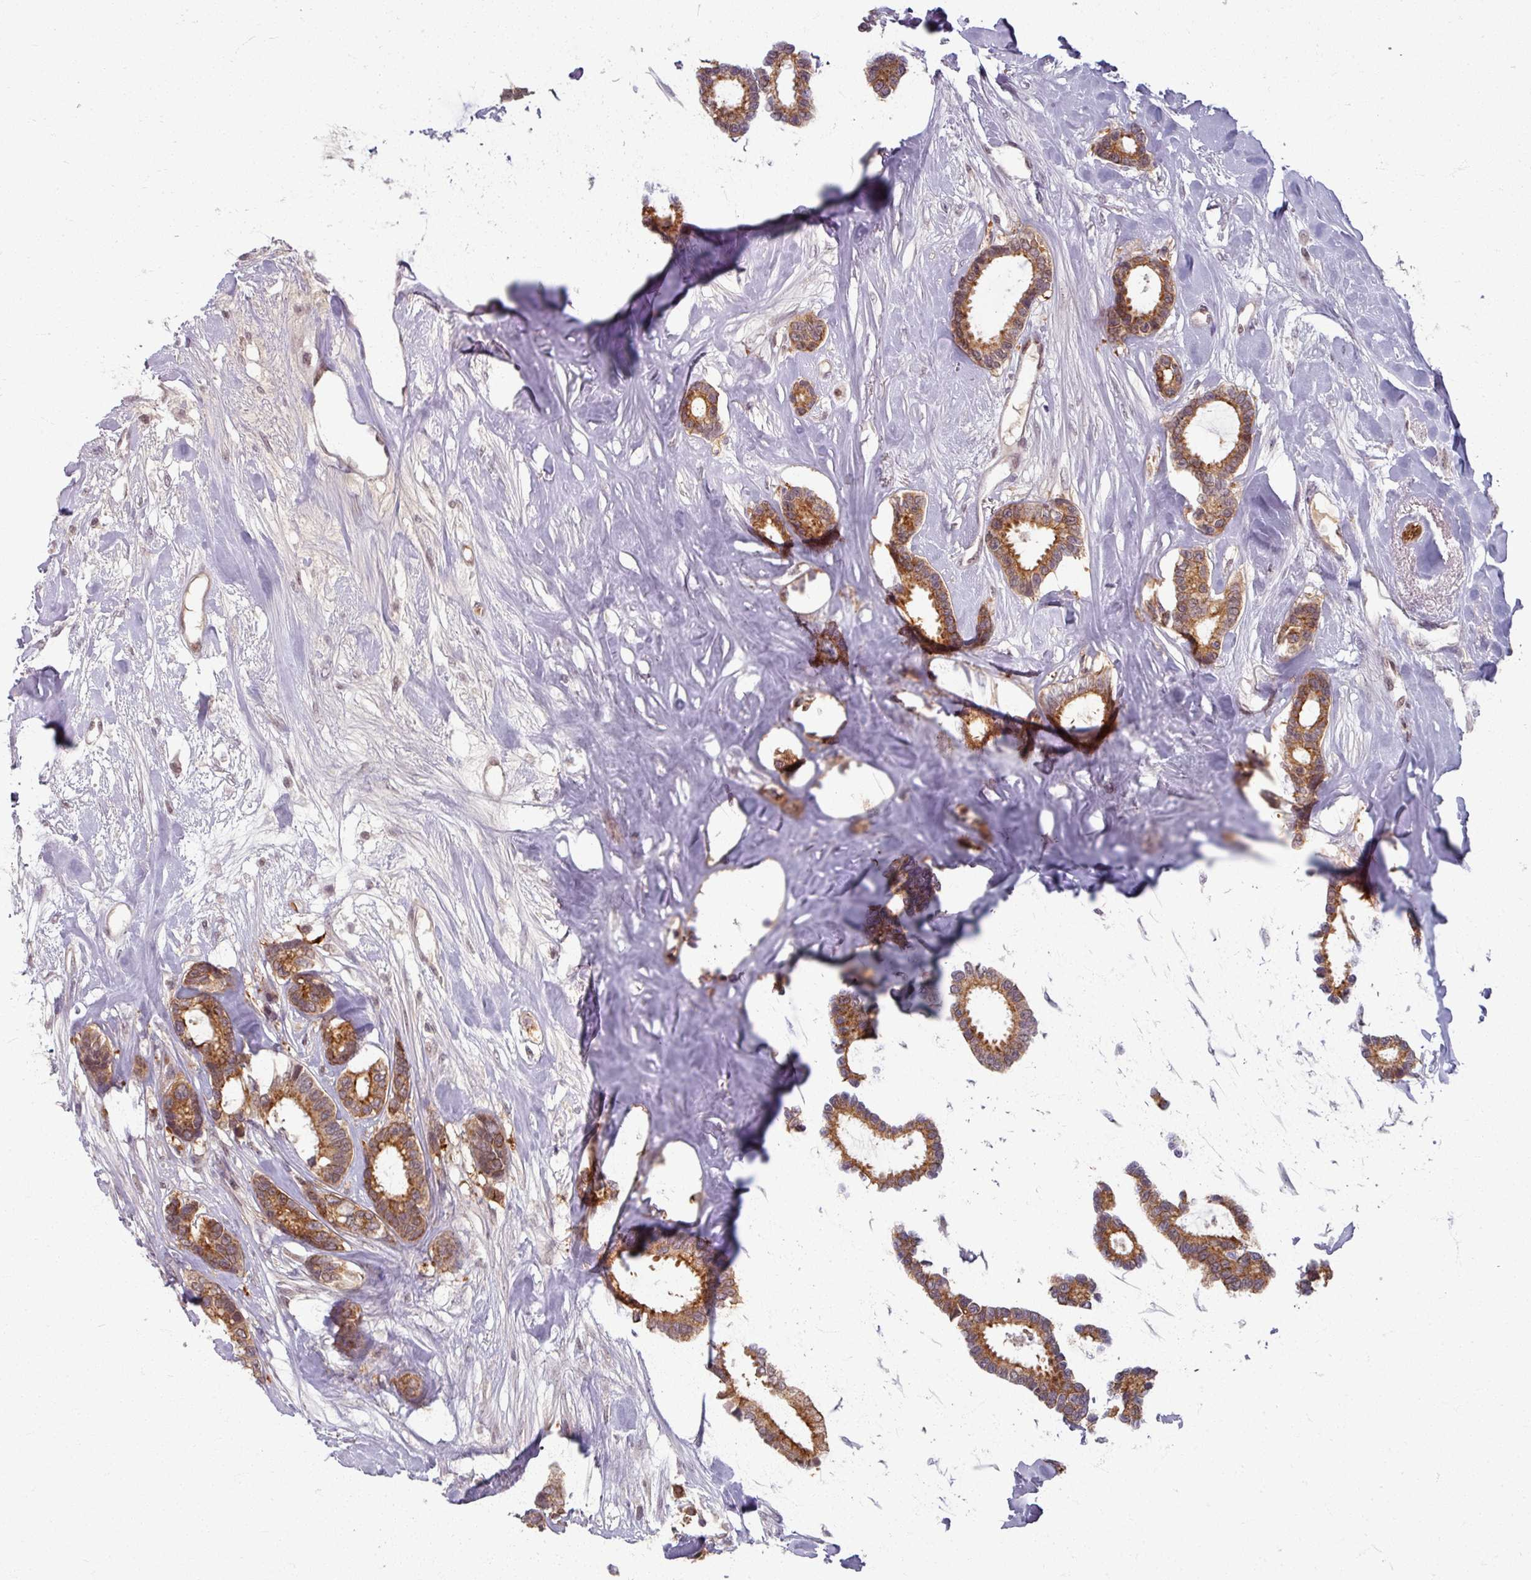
{"staining": {"intensity": "moderate", "quantity": ">75%", "location": "cytoplasmic/membranous"}, "tissue": "breast cancer", "cell_type": "Tumor cells", "image_type": "cancer", "snomed": [{"axis": "morphology", "description": "Duct carcinoma"}, {"axis": "topography", "description": "Breast"}], "caption": "High-magnification brightfield microscopy of breast cancer (invasive ductal carcinoma) stained with DAB (3,3'-diaminobenzidine) (brown) and counterstained with hematoxylin (blue). tumor cells exhibit moderate cytoplasmic/membranous expression is identified in approximately>75% of cells.", "gene": "KLC3", "patient": {"sex": "female", "age": 87}}